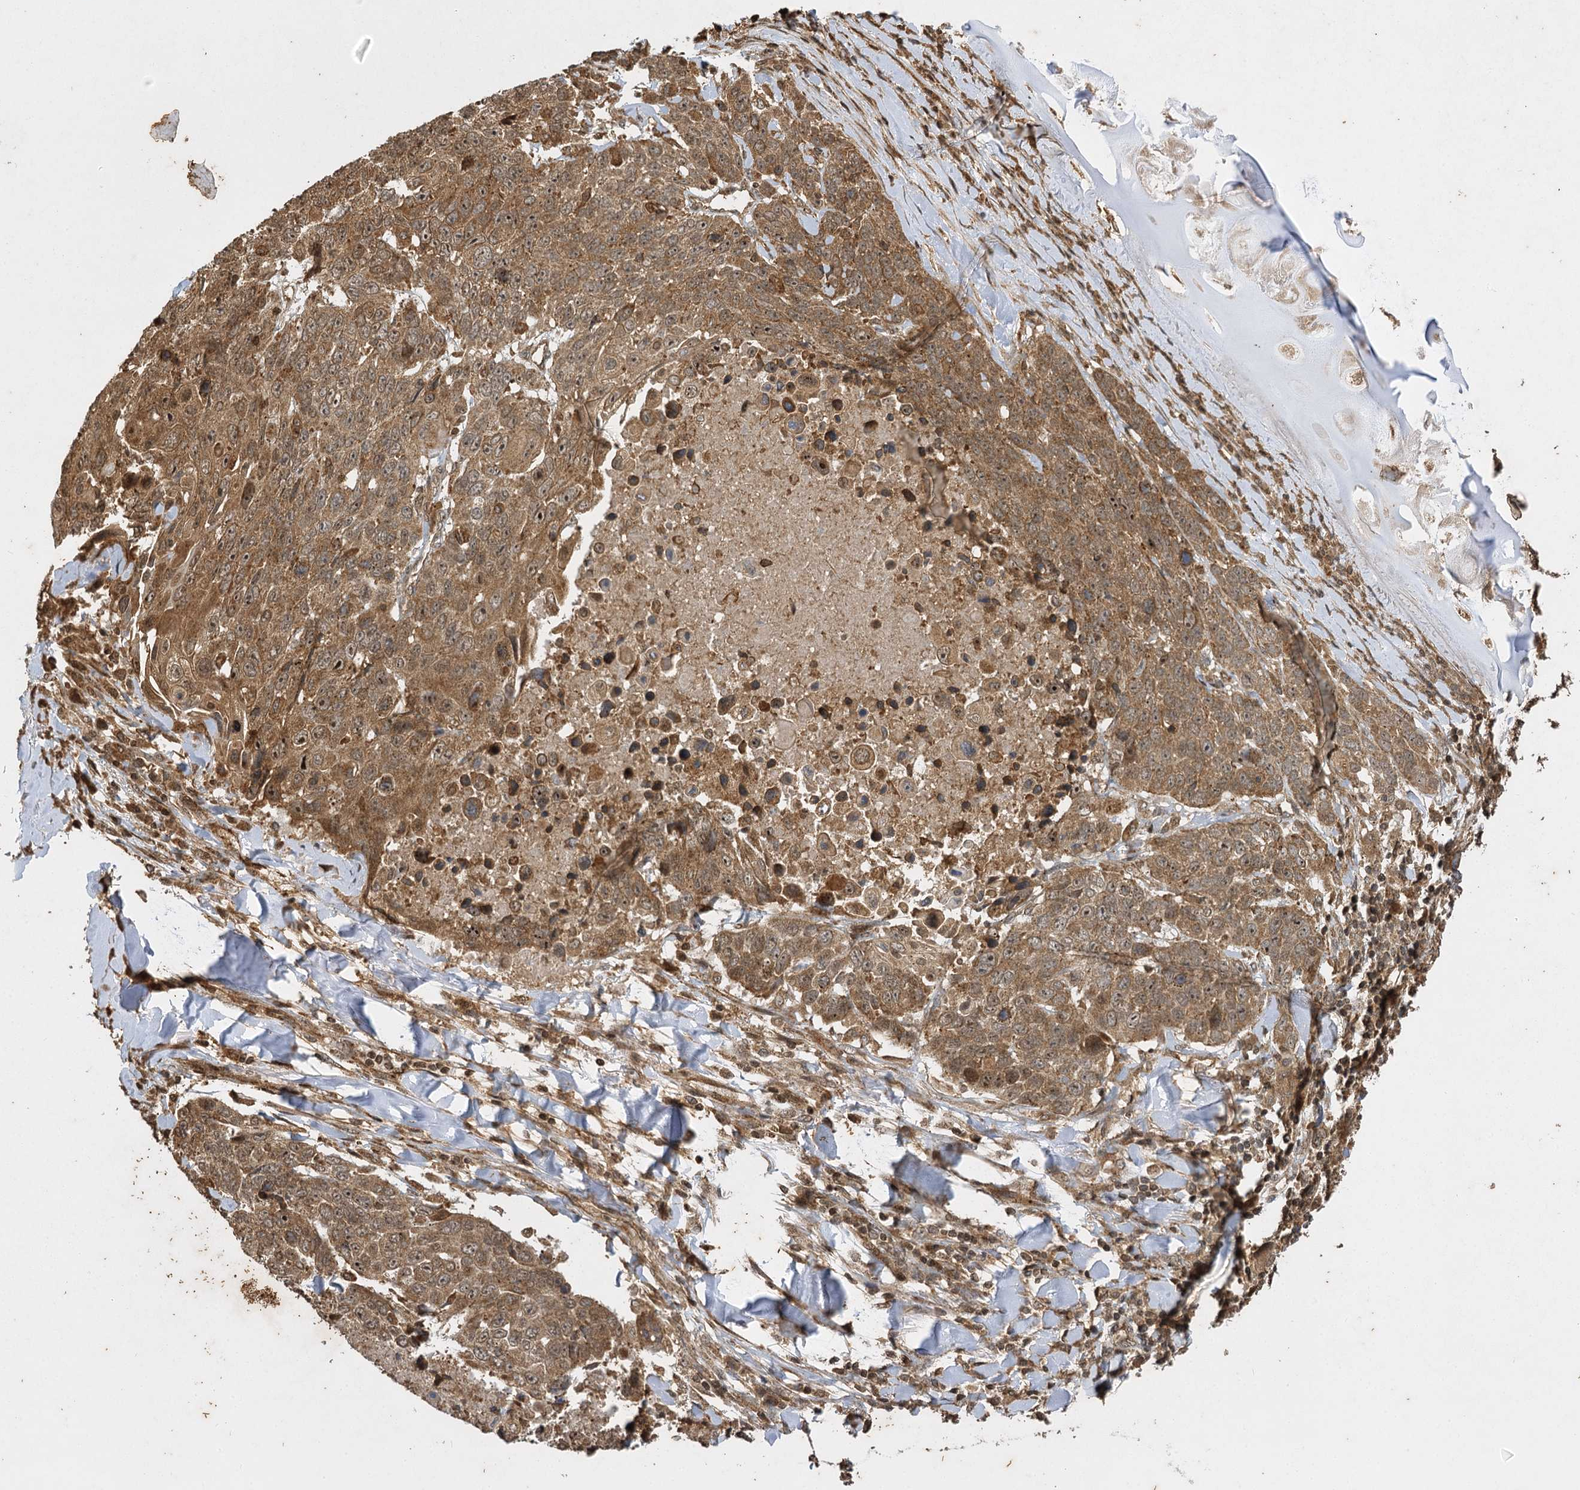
{"staining": {"intensity": "moderate", "quantity": ">75%", "location": "cytoplasmic/membranous,nuclear"}, "tissue": "lung cancer", "cell_type": "Tumor cells", "image_type": "cancer", "snomed": [{"axis": "morphology", "description": "Squamous cell carcinoma, NOS"}, {"axis": "topography", "description": "Lung"}], "caption": "Human lung cancer (squamous cell carcinoma) stained with a protein marker demonstrates moderate staining in tumor cells.", "gene": "IL11RA", "patient": {"sex": "male", "age": 66}}